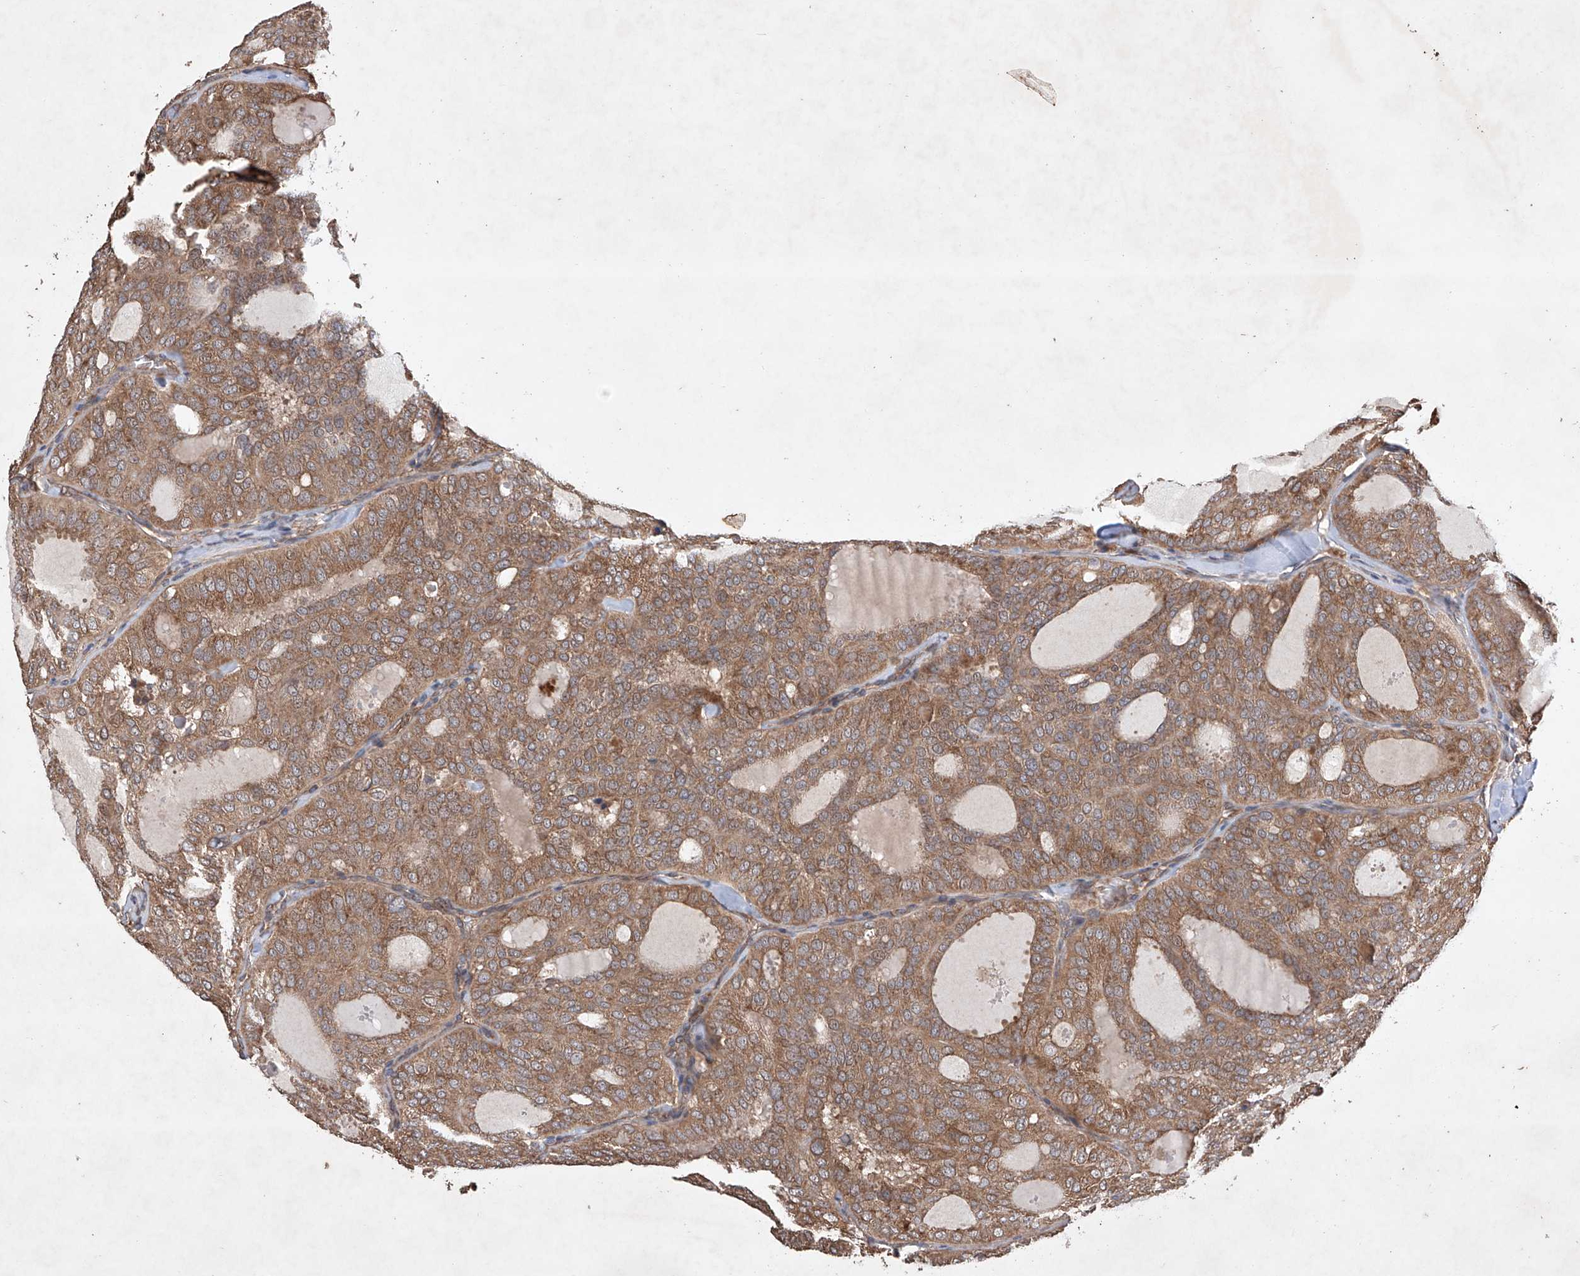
{"staining": {"intensity": "moderate", "quantity": ">75%", "location": "cytoplasmic/membranous"}, "tissue": "thyroid cancer", "cell_type": "Tumor cells", "image_type": "cancer", "snomed": [{"axis": "morphology", "description": "Follicular adenoma carcinoma, NOS"}, {"axis": "topography", "description": "Thyroid gland"}], "caption": "Moderate cytoplasmic/membranous expression for a protein is appreciated in about >75% of tumor cells of thyroid follicular adenoma carcinoma using immunohistochemistry (IHC).", "gene": "LURAP1", "patient": {"sex": "male", "age": 75}}